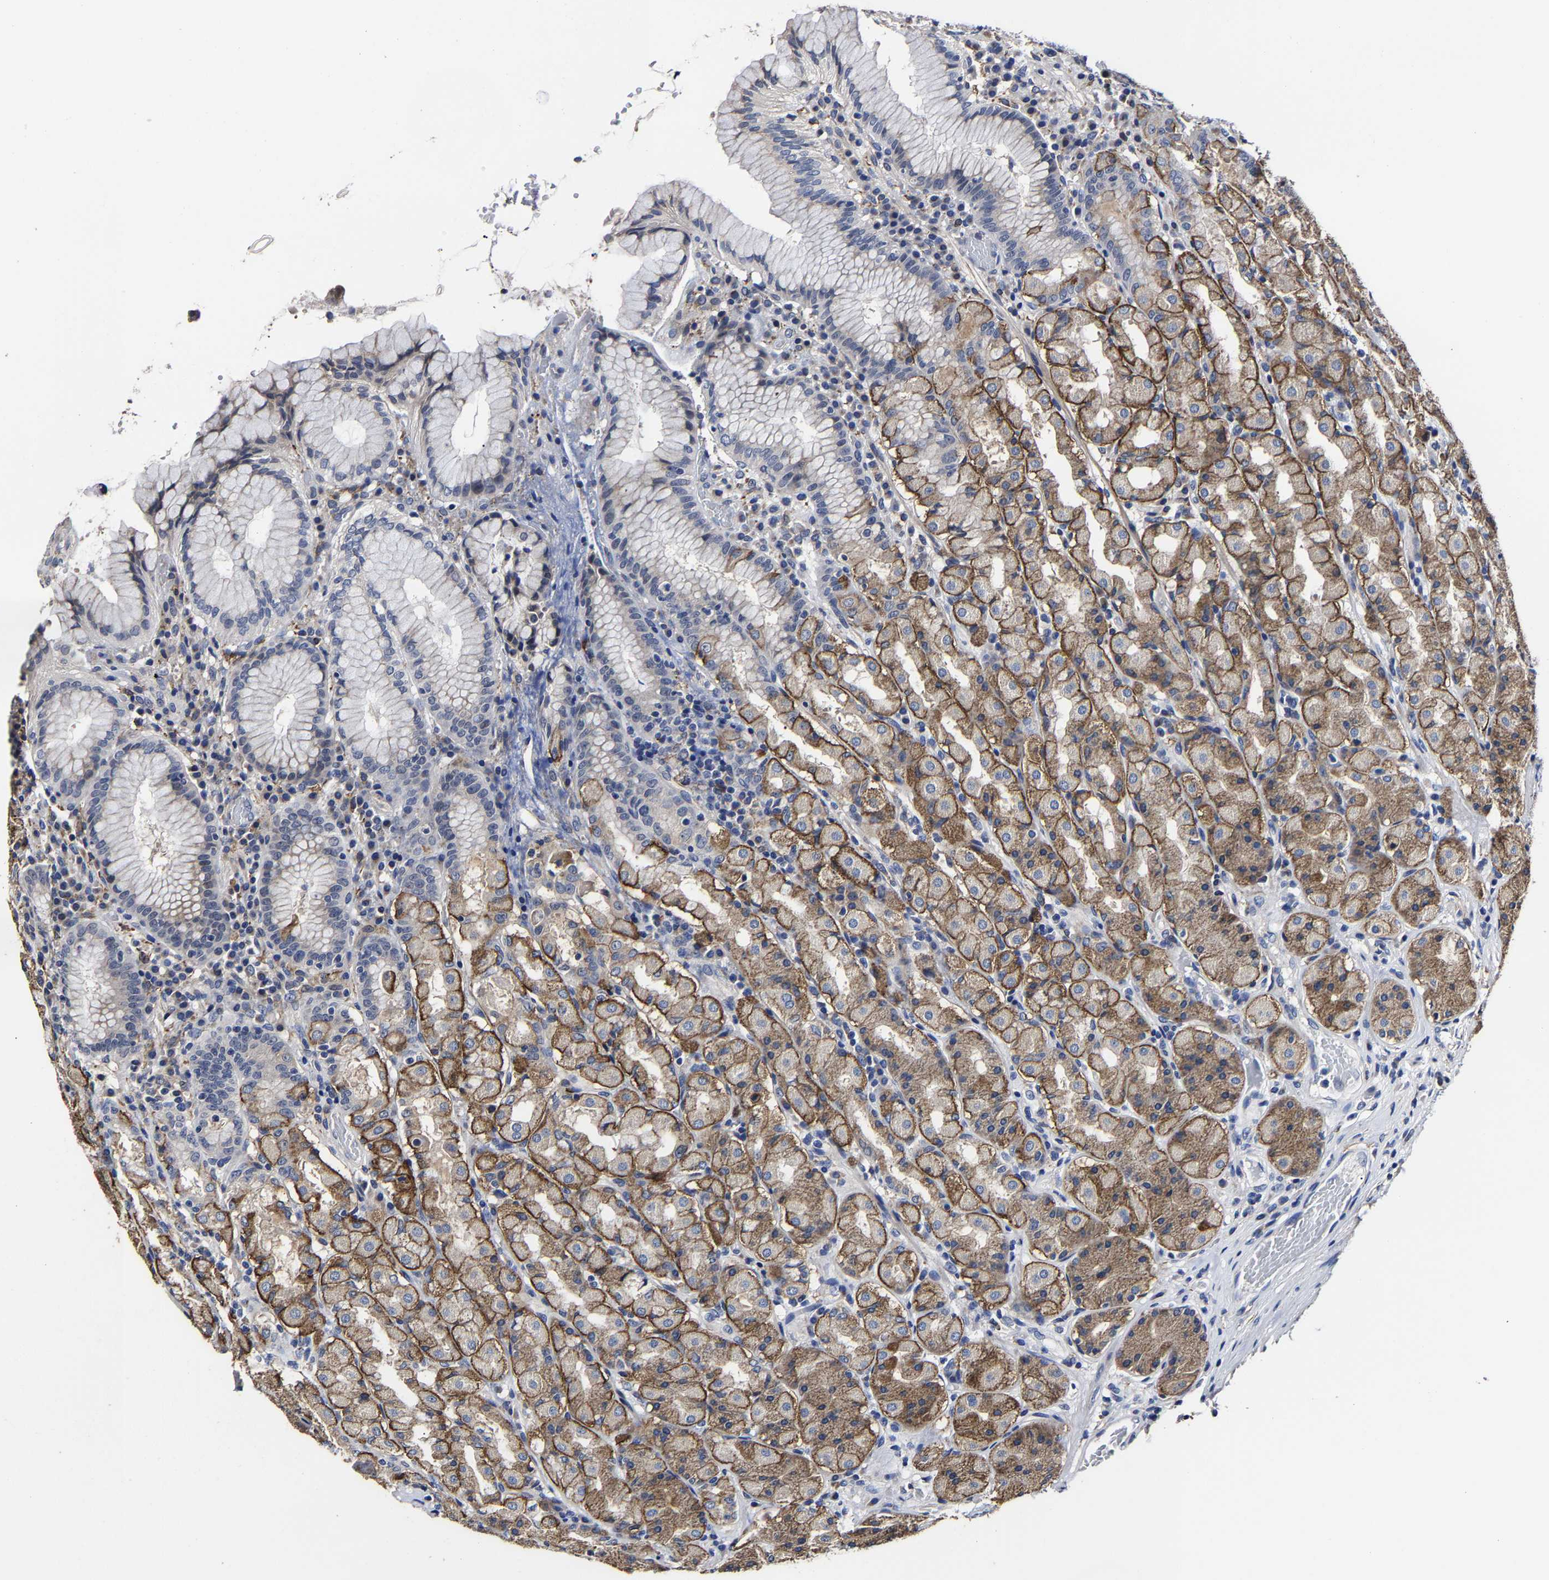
{"staining": {"intensity": "moderate", "quantity": "25%-75%", "location": "cytoplasmic/membranous"}, "tissue": "stomach", "cell_type": "Glandular cells", "image_type": "normal", "snomed": [{"axis": "morphology", "description": "Normal tissue, NOS"}, {"axis": "topography", "description": "Stomach"}, {"axis": "topography", "description": "Stomach, lower"}], "caption": "Immunohistochemical staining of benign human stomach reveals moderate cytoplasmic/membranous protein positivity in approximately 25%-75% of glandular cells.", "gene": "AASS", "patient": {"sex": "female", "age": 56}}